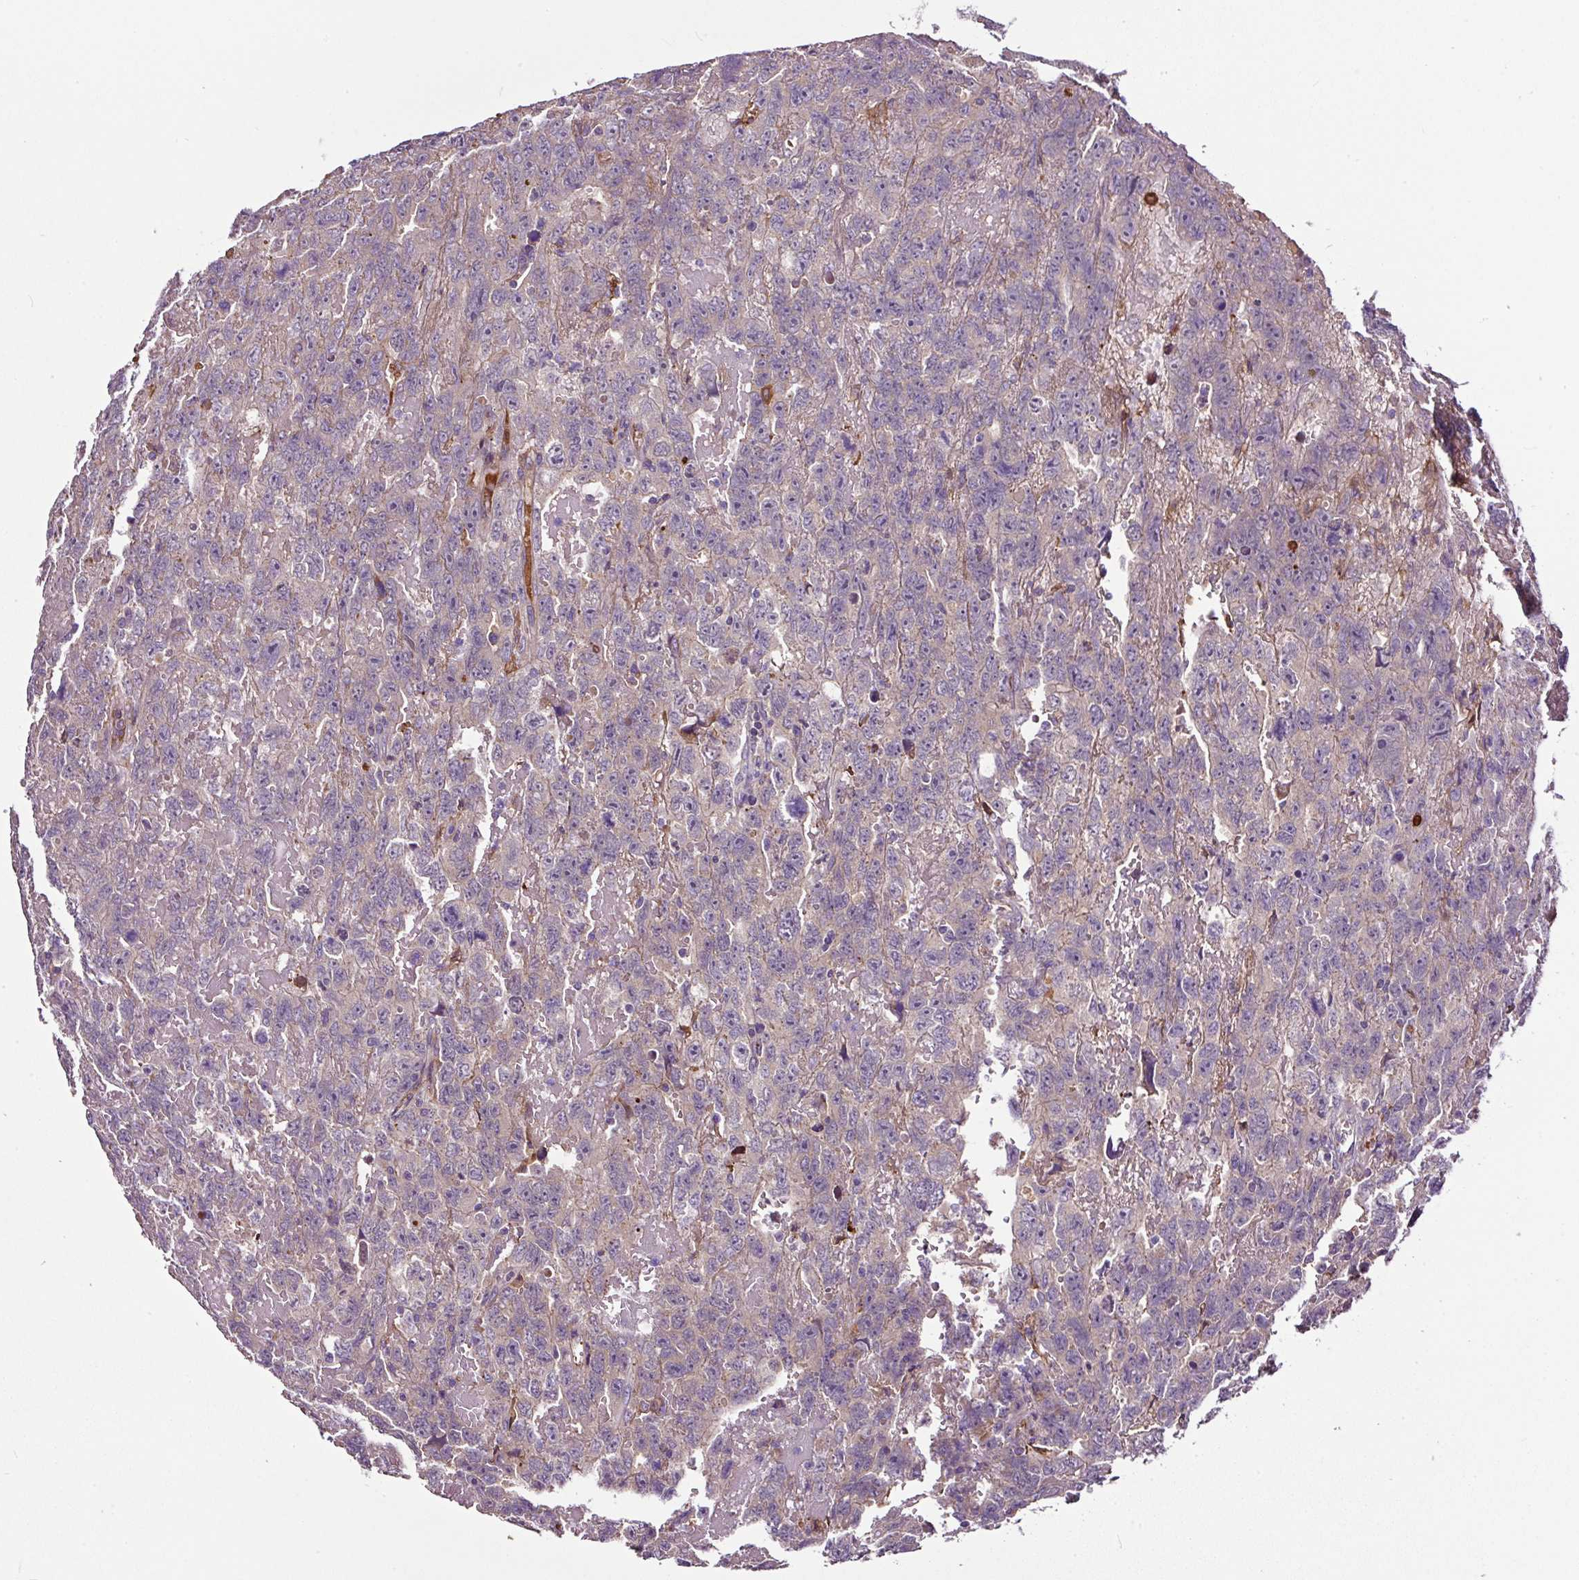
{"staining": {"intensity": "negative", "quantity": "none", "location": "none"}, "tissue": "testis cancer", "cell_type": "Tumor cells", "image_type": "cancer", "snomed": [{"axis": "morphology", "description": "Carcinoma, Embryonal, NOS"}, {"axis": "topography", "description": "Testis"}], "caption": "Immunohistochemical staining of testis cancer (embryonal carcinoma) displays no significant positivity in tumor cells.", "gene": "LRRC24", "patient": {"sex": "male", "age": 45}}